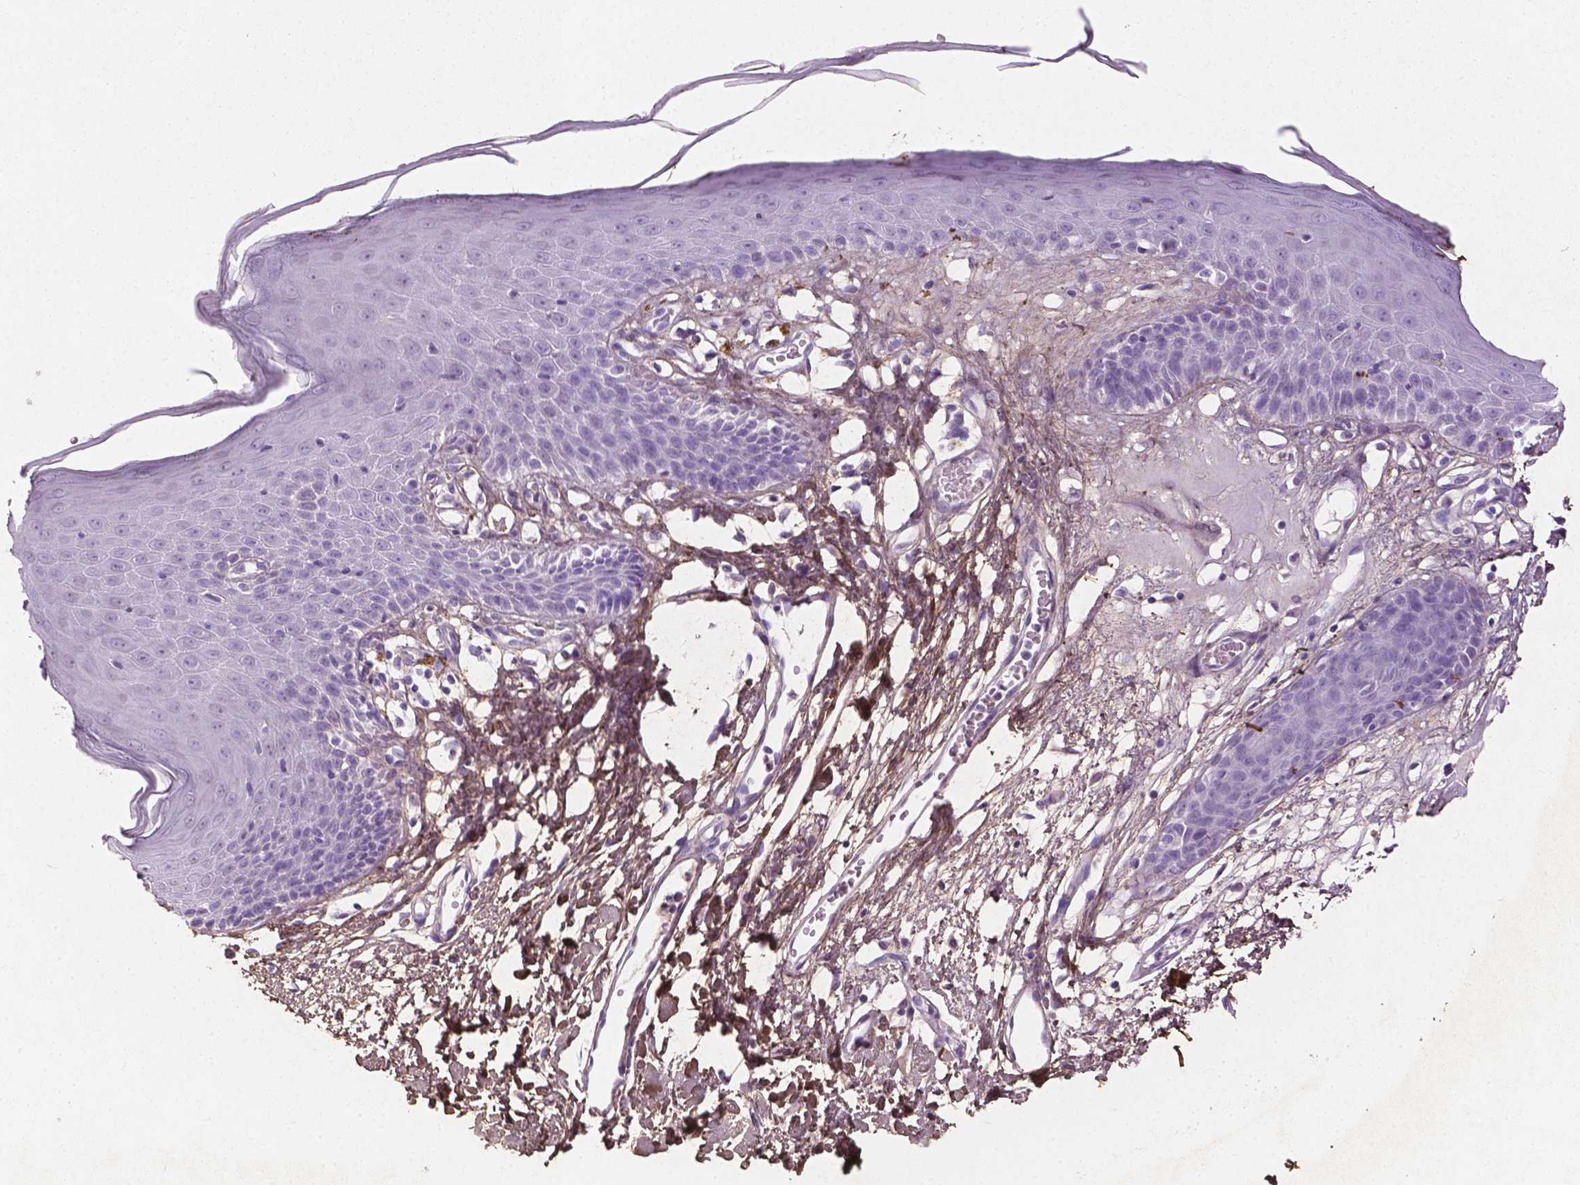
{"staining": {"intensity": "negative", "quantity": "none", "location": "none"}, "tissue": "skin", "cell_type": "Epidermal cells", "image_type": "normal", "snomed": [{"axis": "morphology", "description": "Normal tissue, NOS"}, {"axis": "topography", "description": "Vulva"}], "caption": "This is an IHC micrograph of benign human skin. There is no expression in epidermal cells.", "gene": "DLG2", "patient": {"sex": "female", "age": 68}}